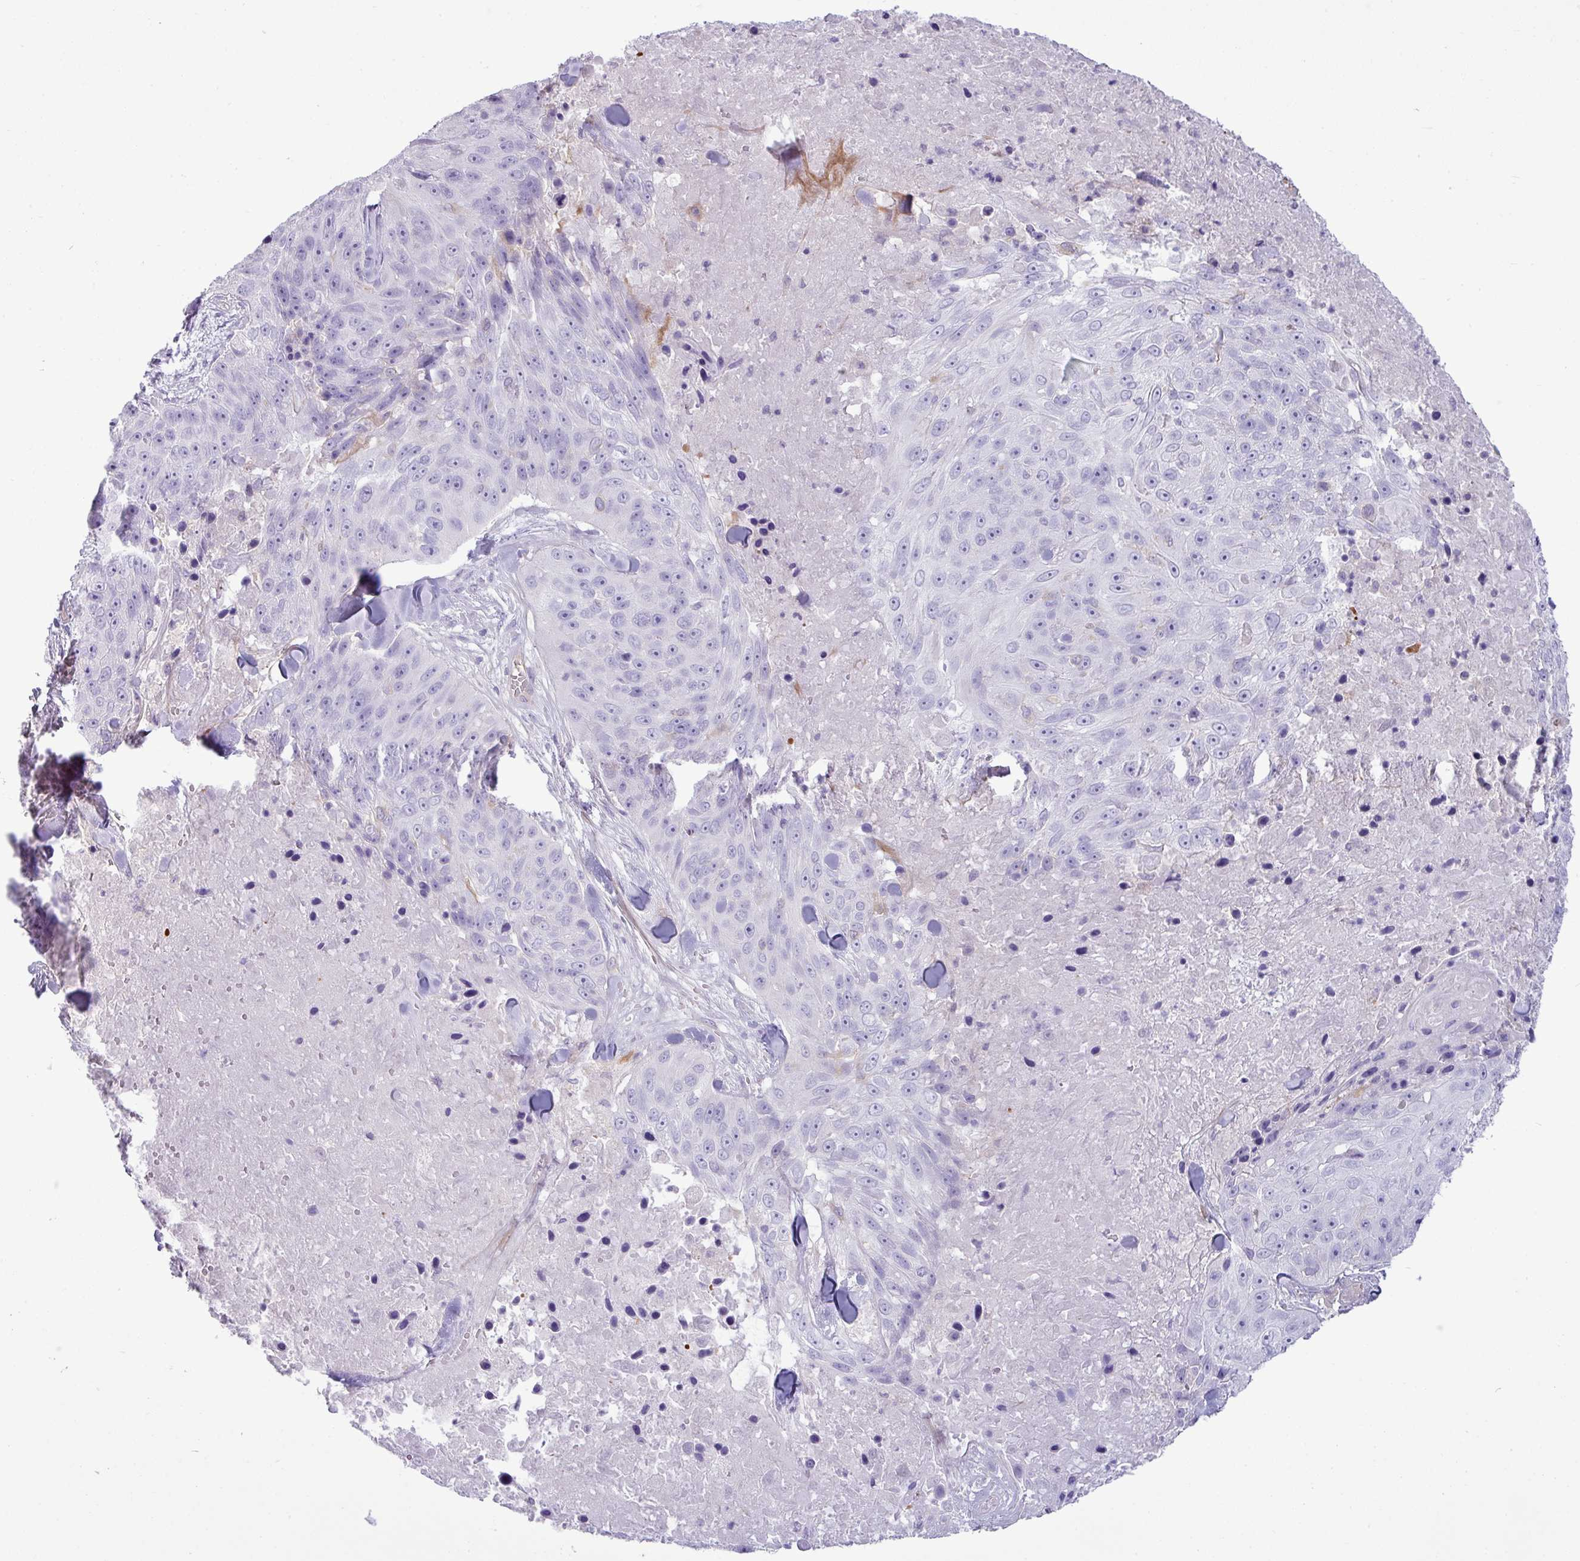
{"staining": {"intensity": "negative", "quantity": "none", "location": "none"}, "tissue": "skin cancer", "cell_type": "Tumor cells", "image_type": "cancer", "snomed": [{"axis": "morphology", "description": "Squamous cell carcinoma, NOS"}, {"axis": "topography", "description": "Skin"}], "caption": "Tumor cells show no significant staining in skin cancer.", "gene": "KIRREL3", "patient": {"sex": "female", "age": 87}}